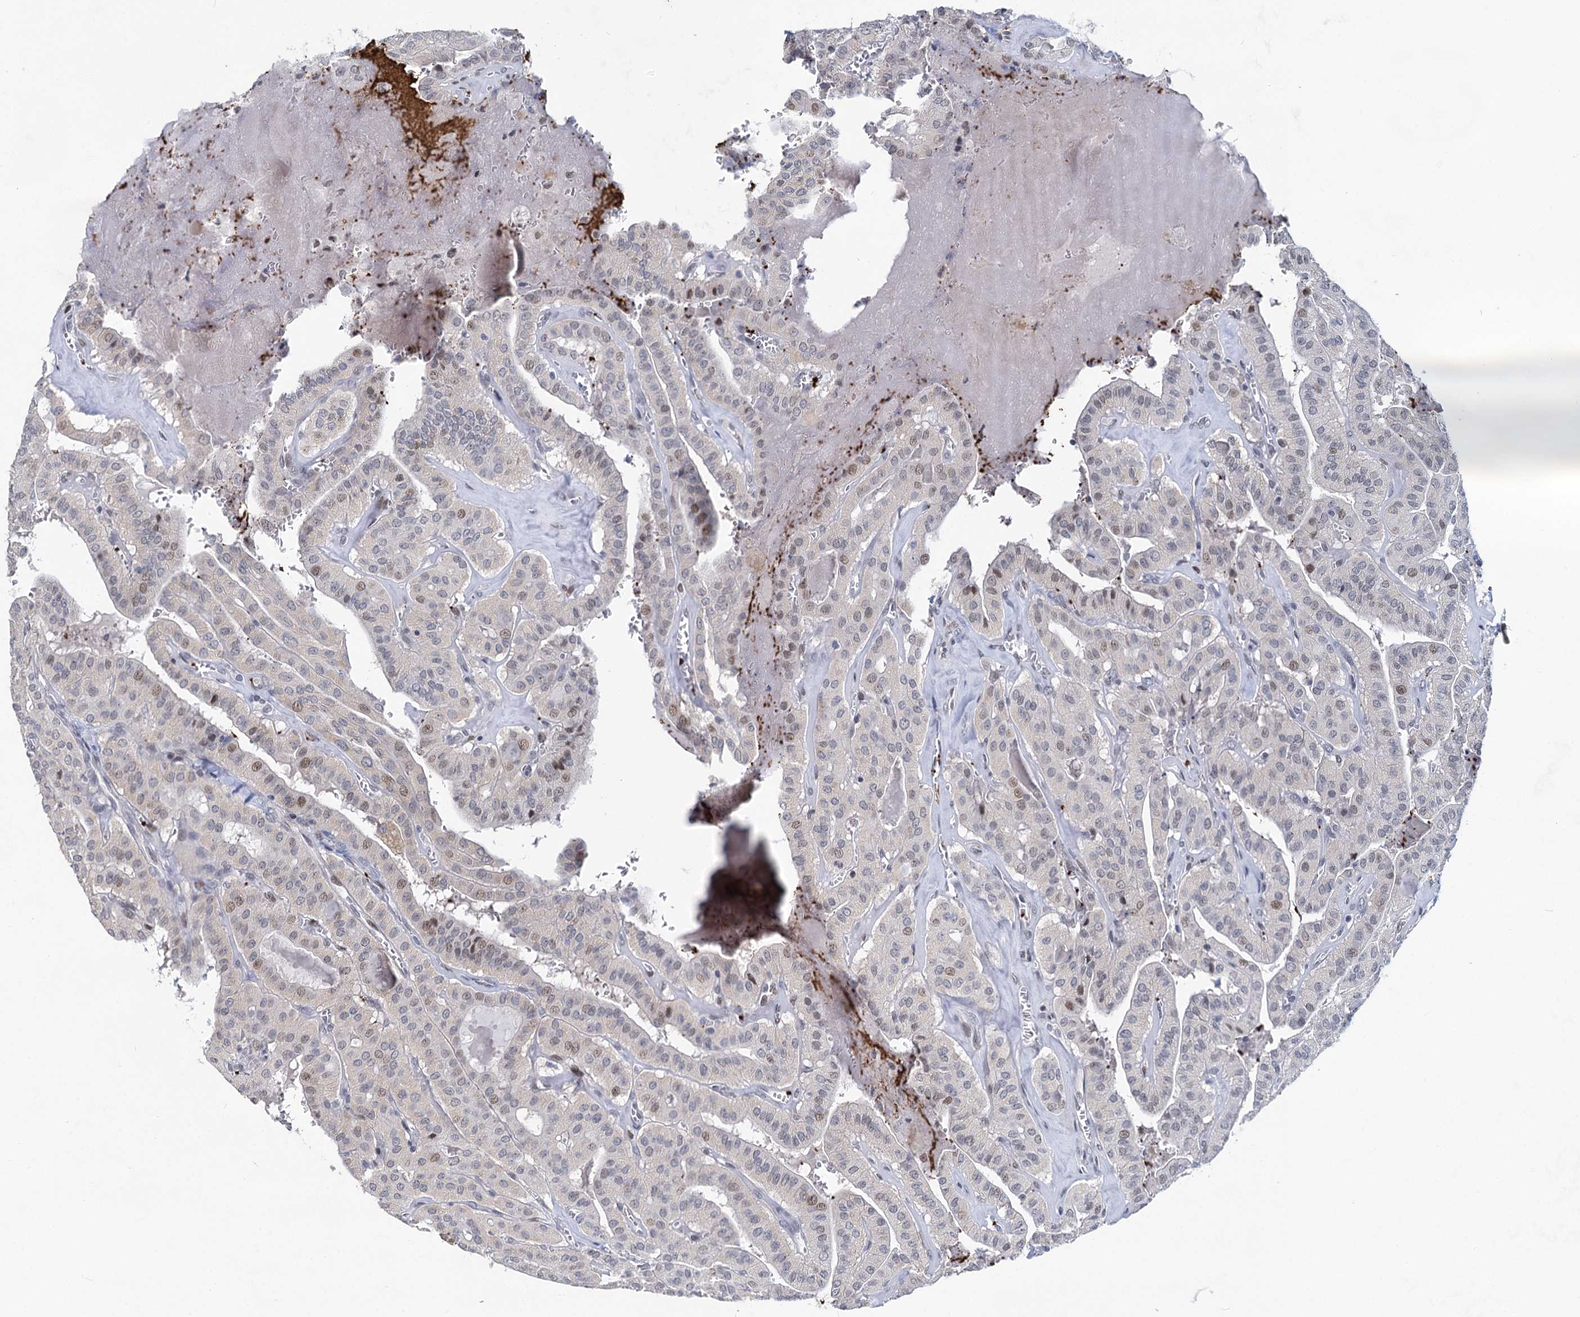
{"staining": {"intensity": "moderate", "quantity": "<25%", "location": "nuclear"}, "tissue": "thyroid cancer", "cell_type": "Tumor cells", "image_type": "cancer", "snomed": [{"axis": "morphology", "description": "Papillary adenocarcinoma, NOS"}, {"axis": "topography", "description": "Thyroid gland"}], "caption": "There is low levels of moderate nuclear positivity in tumor cells of thyroid cancer, as demonstrated by immunohistochemical staining (brown color).", "gene": "MON2", "patient": {"sex": "male", "age": 52}}